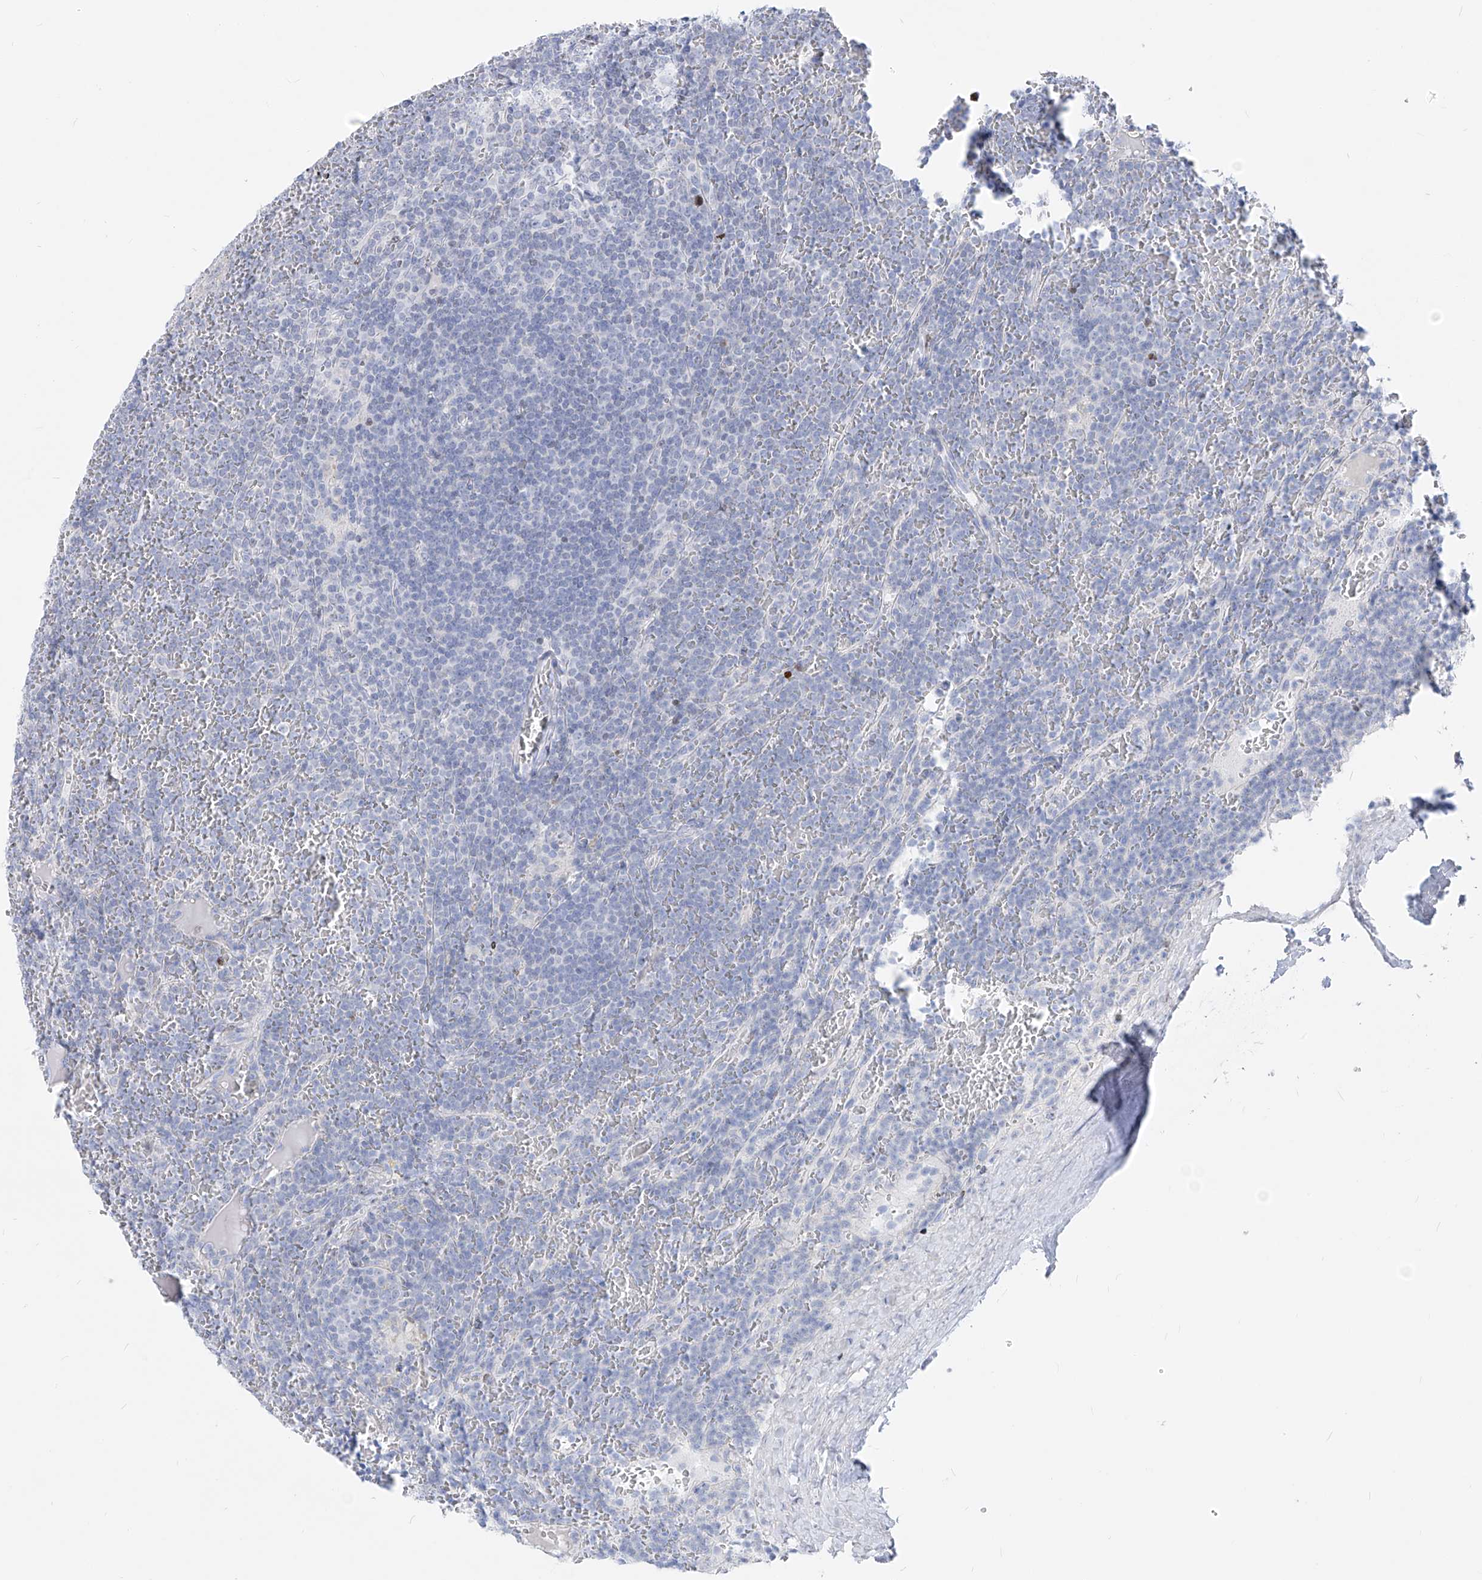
{"staining": {"intensity": "negative", "quantity": "none", "location": "none"}, "tissue": "lymphoma", "cell_type": "Tumor cells", "image_type": "cancer", "snomed": [{"axis": "morphology", "description": "Malignant lymphoma, non-Hodgkin's type, Low grade"}, {"axis": "topography", "description": "Spleen"}], "caption": "Protein analysis of malignant lymphoma, non-Hodgkin's type (low-grade) shows no significant positivity in tumor cells.", "gene": "FRS3", "patient": {"sex": "female", "age": 19}}